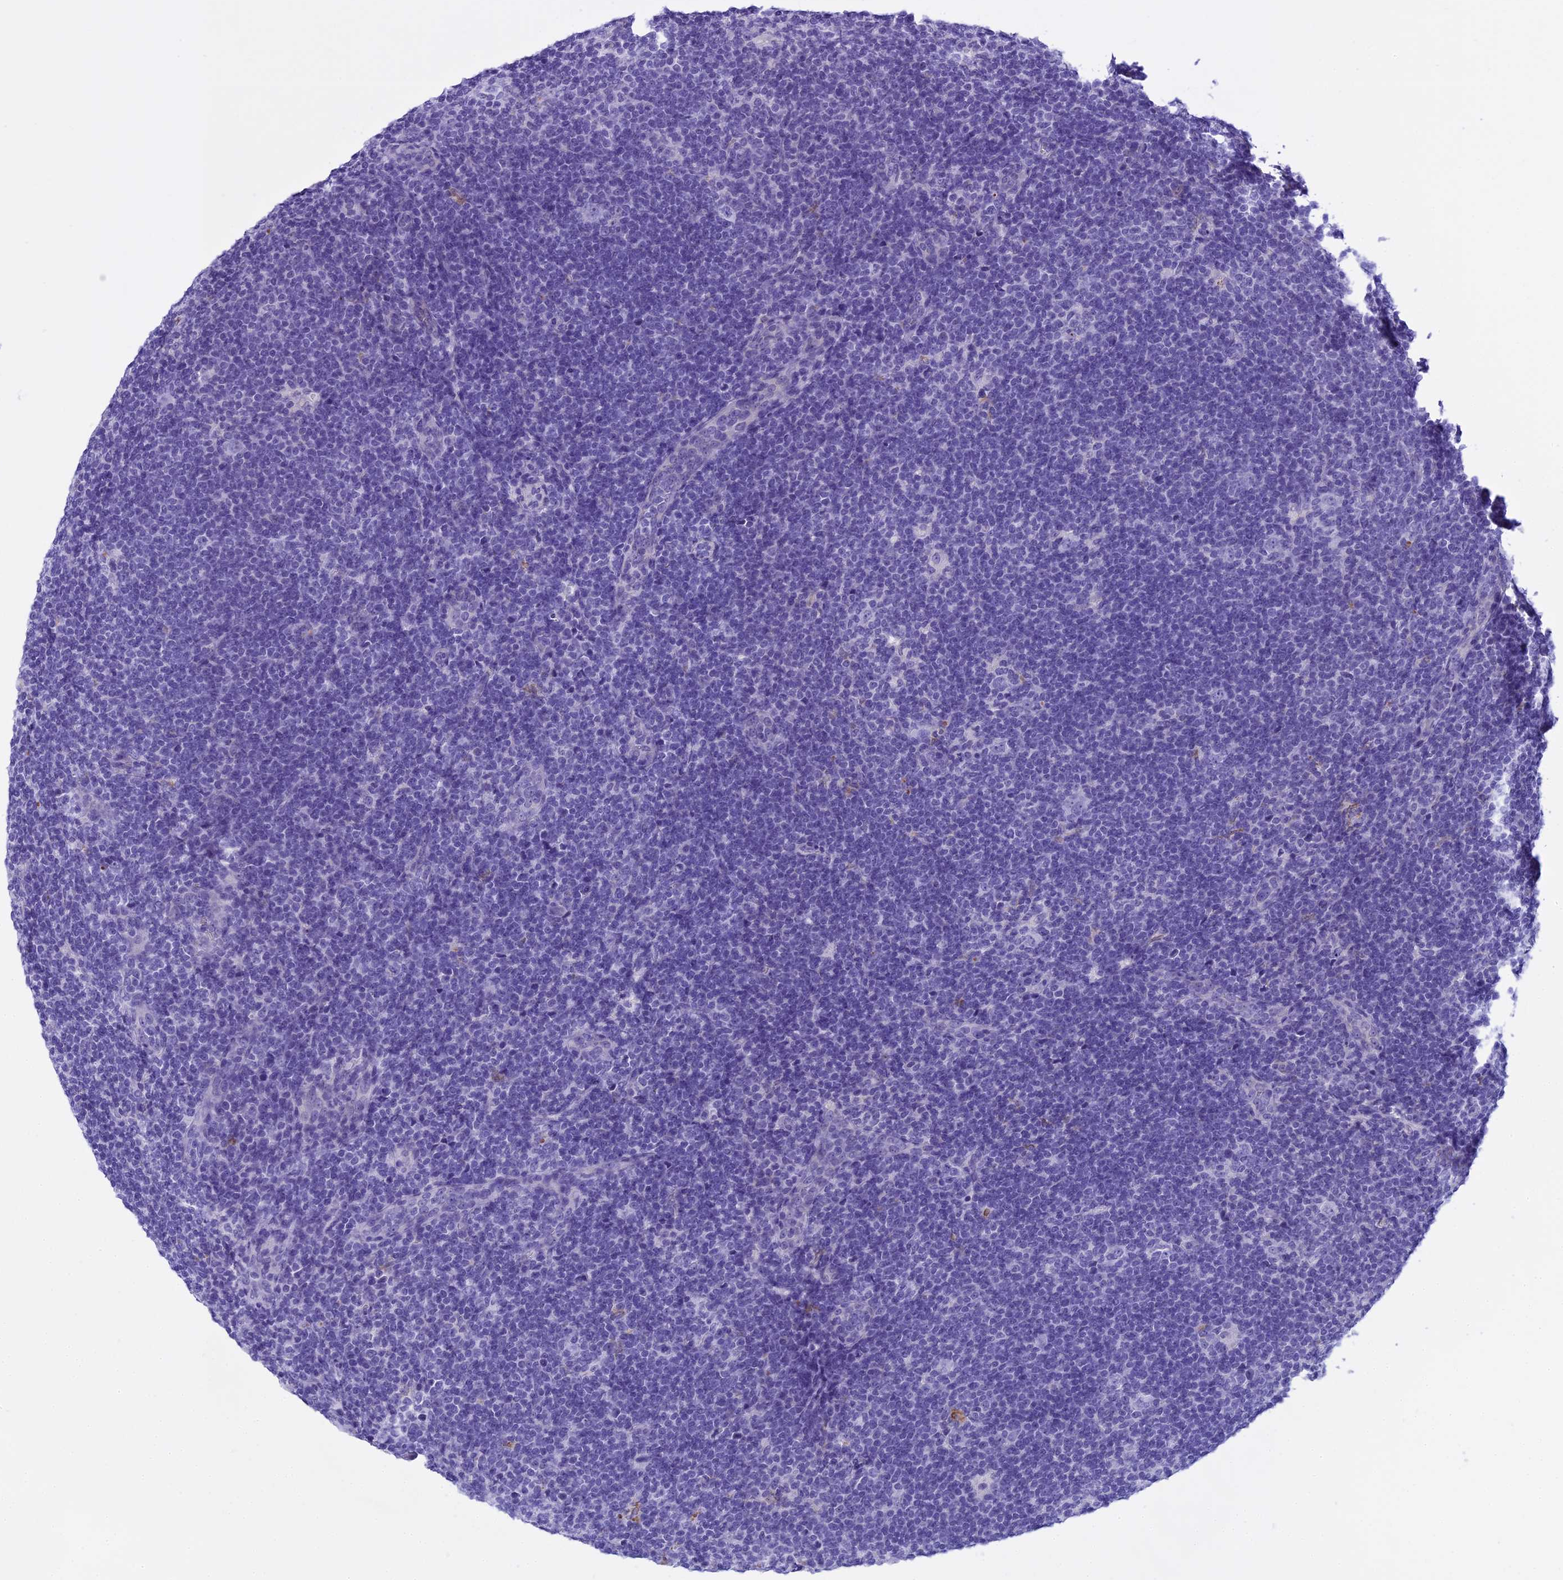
{"staining": {"intensity": "negative", "quantity": "none", "location": "none"}, "tissue": "lymphoma", "cell_type": "Tumor cells", "image_type": "cancer", "snomed": [{"axis": "morphology", "description": "Hodgkin's disease, NOS"}, {"axis": "topography", "description": "Lymph node"}], "caption": "The micrograph reveals no staining of tumor cells in Hodgkin's disease.", "gene": "KCTD14", "patient": {"sex": "female", "age": 57}}